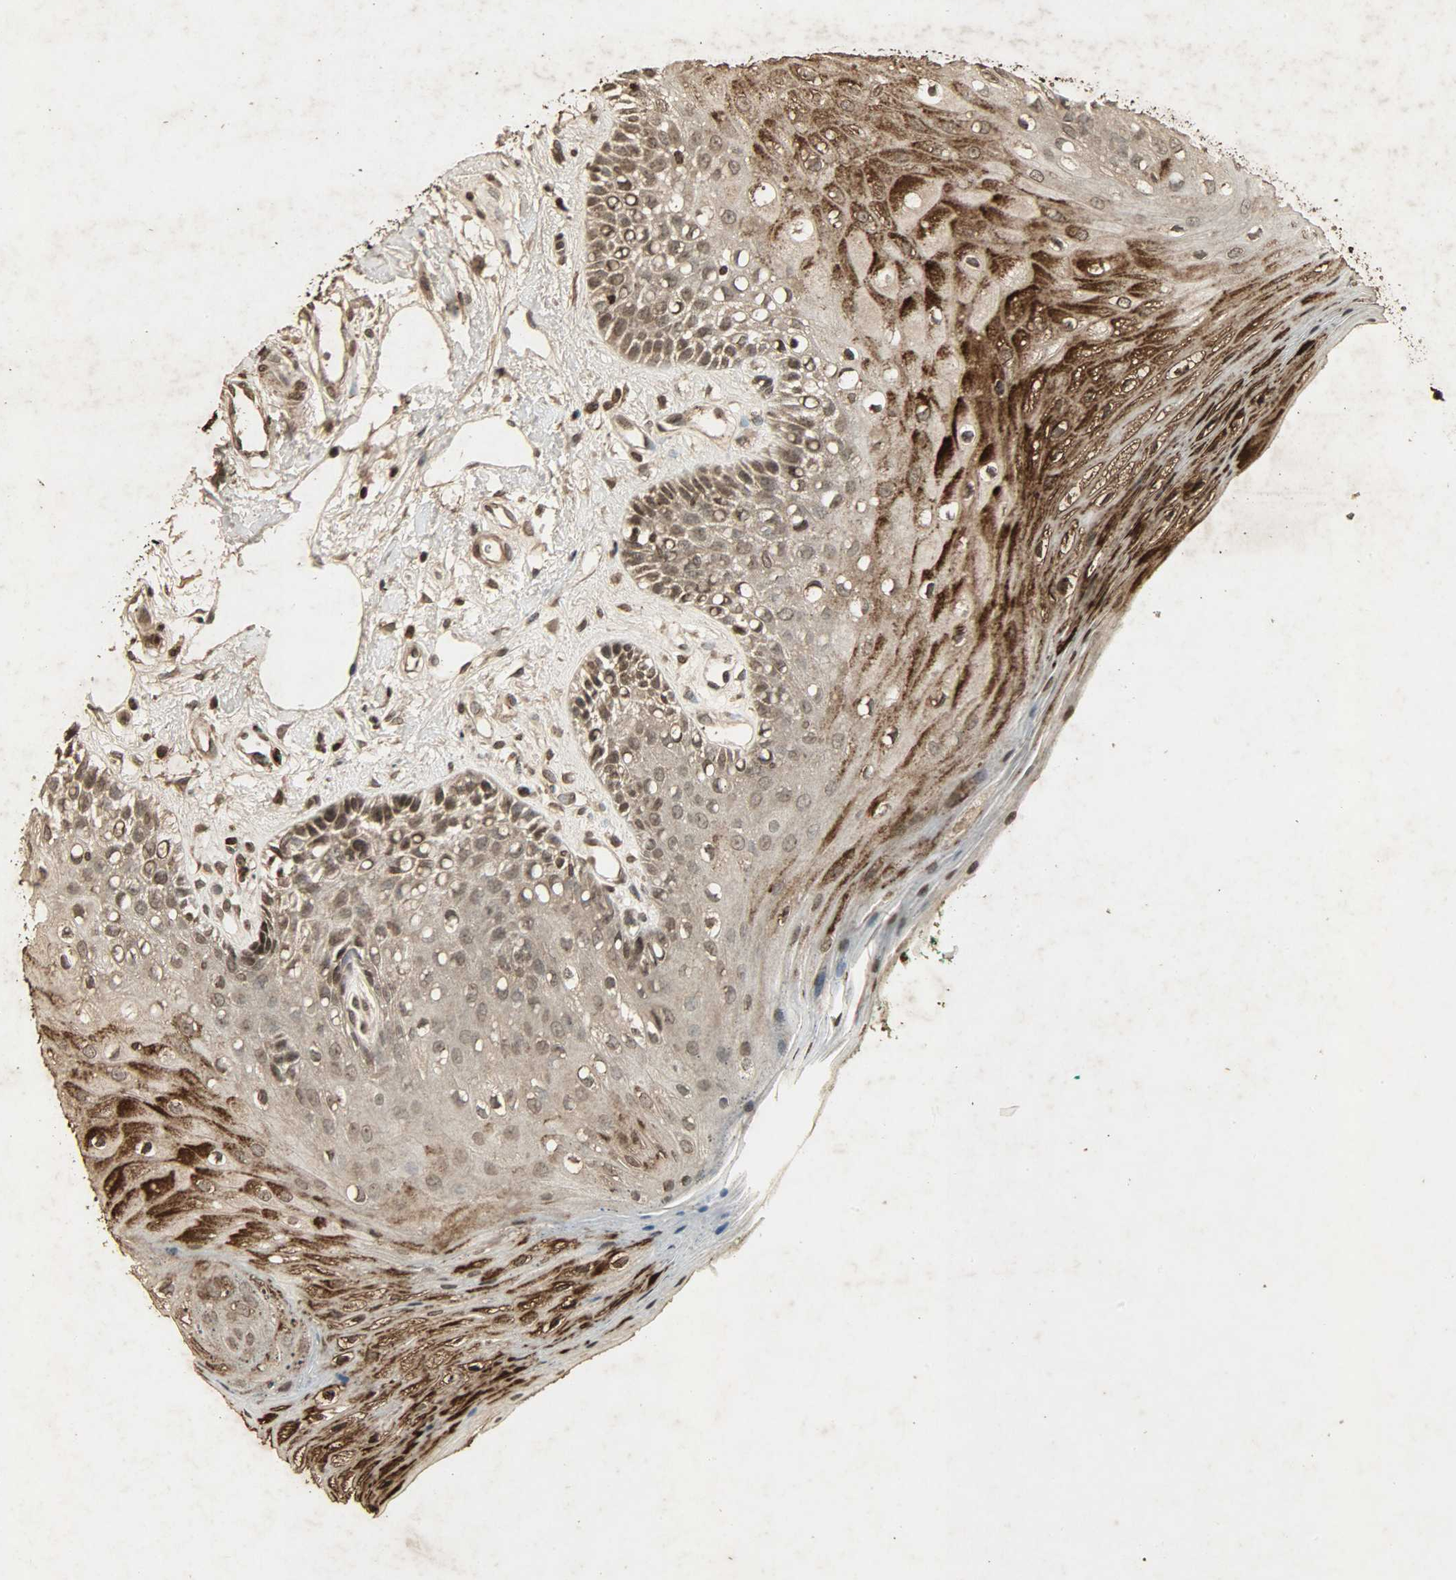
{"staining": {"intensity": "strong", "quantity": ">75%", "location": "cytoplasmic/membranous,nuclear"}, "tissue": "oral mucosa", "cell_type": "Squamous epithelial cells", "image_type": "normal", "snomed": [{"axis": "morphology", "description": "Normal tissue, NOS"}, {"axis": "morphology", "description": "Squamous cell carcinoma, NOS"}, {"axis": "topography", "description": "Skeletal muscle"}, {"axis": "topography", "description": "Oral tissue"}, {"axis": "topography", "description": "Head-Neck"}], "caption": "Protein expression analysis of unremarkable oral mucosa exhibits strong cytoplasmic/membranous,nuclear expression in approximately >75% of squamous epithelial cells. (DAB = brown stain, brightfield microscopy at high magnification).", "gene": "PPP3R1", "patient": {"sex": "female", "age": 84}}